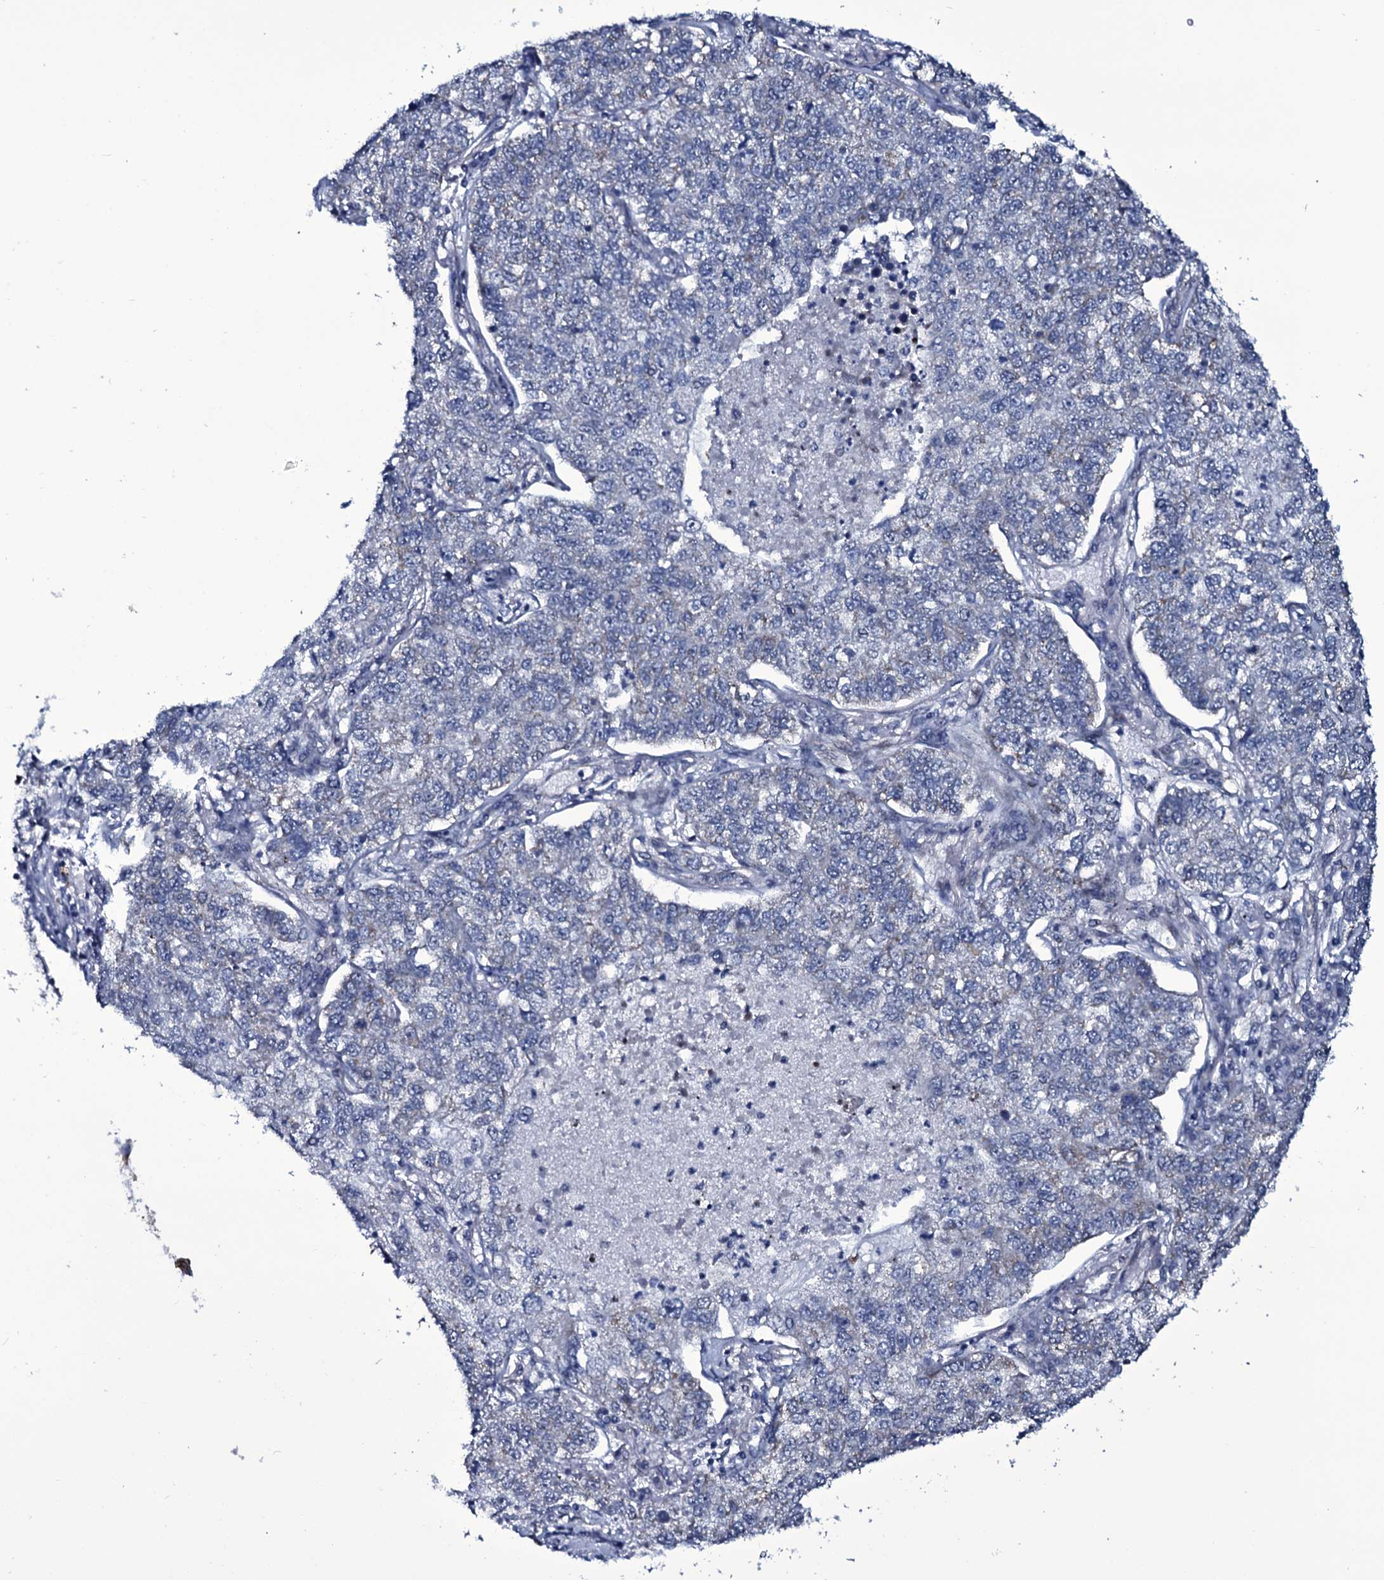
{"staining": {"intensity": "weak", "quantity": "<25%", "location": "cytoplasmic/membranous"}, "tissue": "lung cancer", "cell_type": "Tumor cells", "image_type": "cancer", "snomed": [{"axis": "morphology", "description": "Adenocarcinoma, NOS"}, {"axis": "topography", "description": "Lung"}], "caption": "An IHC histopathology image of lung cancer (adenocarcinoma) is shown. There is no staining in tumor cells of lung cancer (adenocarcinoma). (Stains: DAB (3,3'-diaminobenzidine) immunohistochemistry with hematoxylin counter stain, Microscopy: brightfield microscopy at high magnification).", "gene": "WIPF3", "patient": {"sex": "male", "age": 49}}